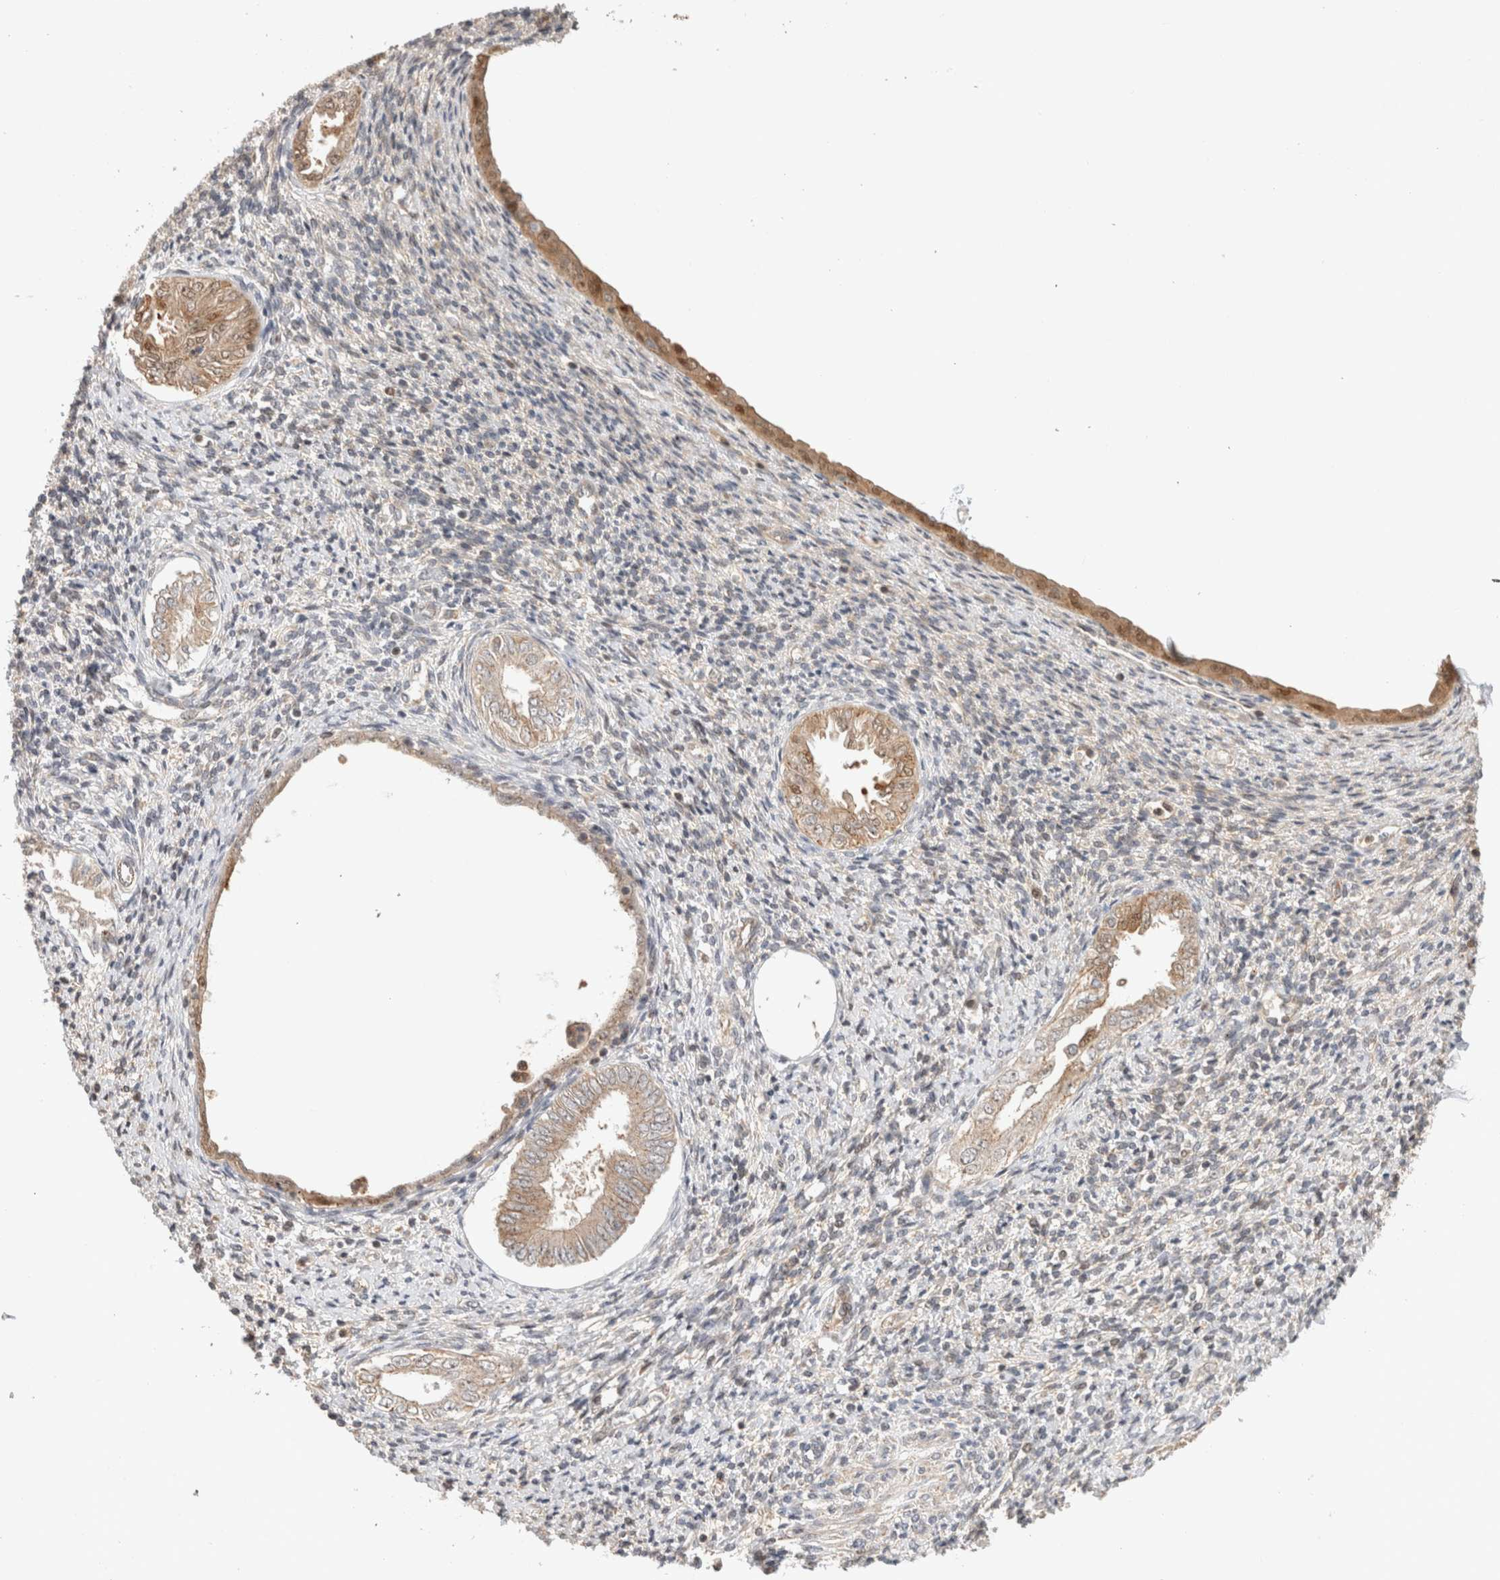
{"staining": {"intensity": "weak", "quantity": "25%-75%", "location": "cytoplasmic/membranous"}, "tissue": "endometrium", "cell_type": "Cells in endometrial stroma", "image_type": "normal", "snomed": [{"axis": "morphology", "description": "Normal tissue, NOS"}, {"axis": "topography", "description": "Endometrium"}], "caption": "Immunohistochemical staining of normal human endometrium demonstrates 25%-75% levels of weak cytoplasmic/membranous protein expression in about 25%-75% of cells in endometrial stroma.", "gene": "OTUD6B", "patient": {"sex": "female", "age": 66}}